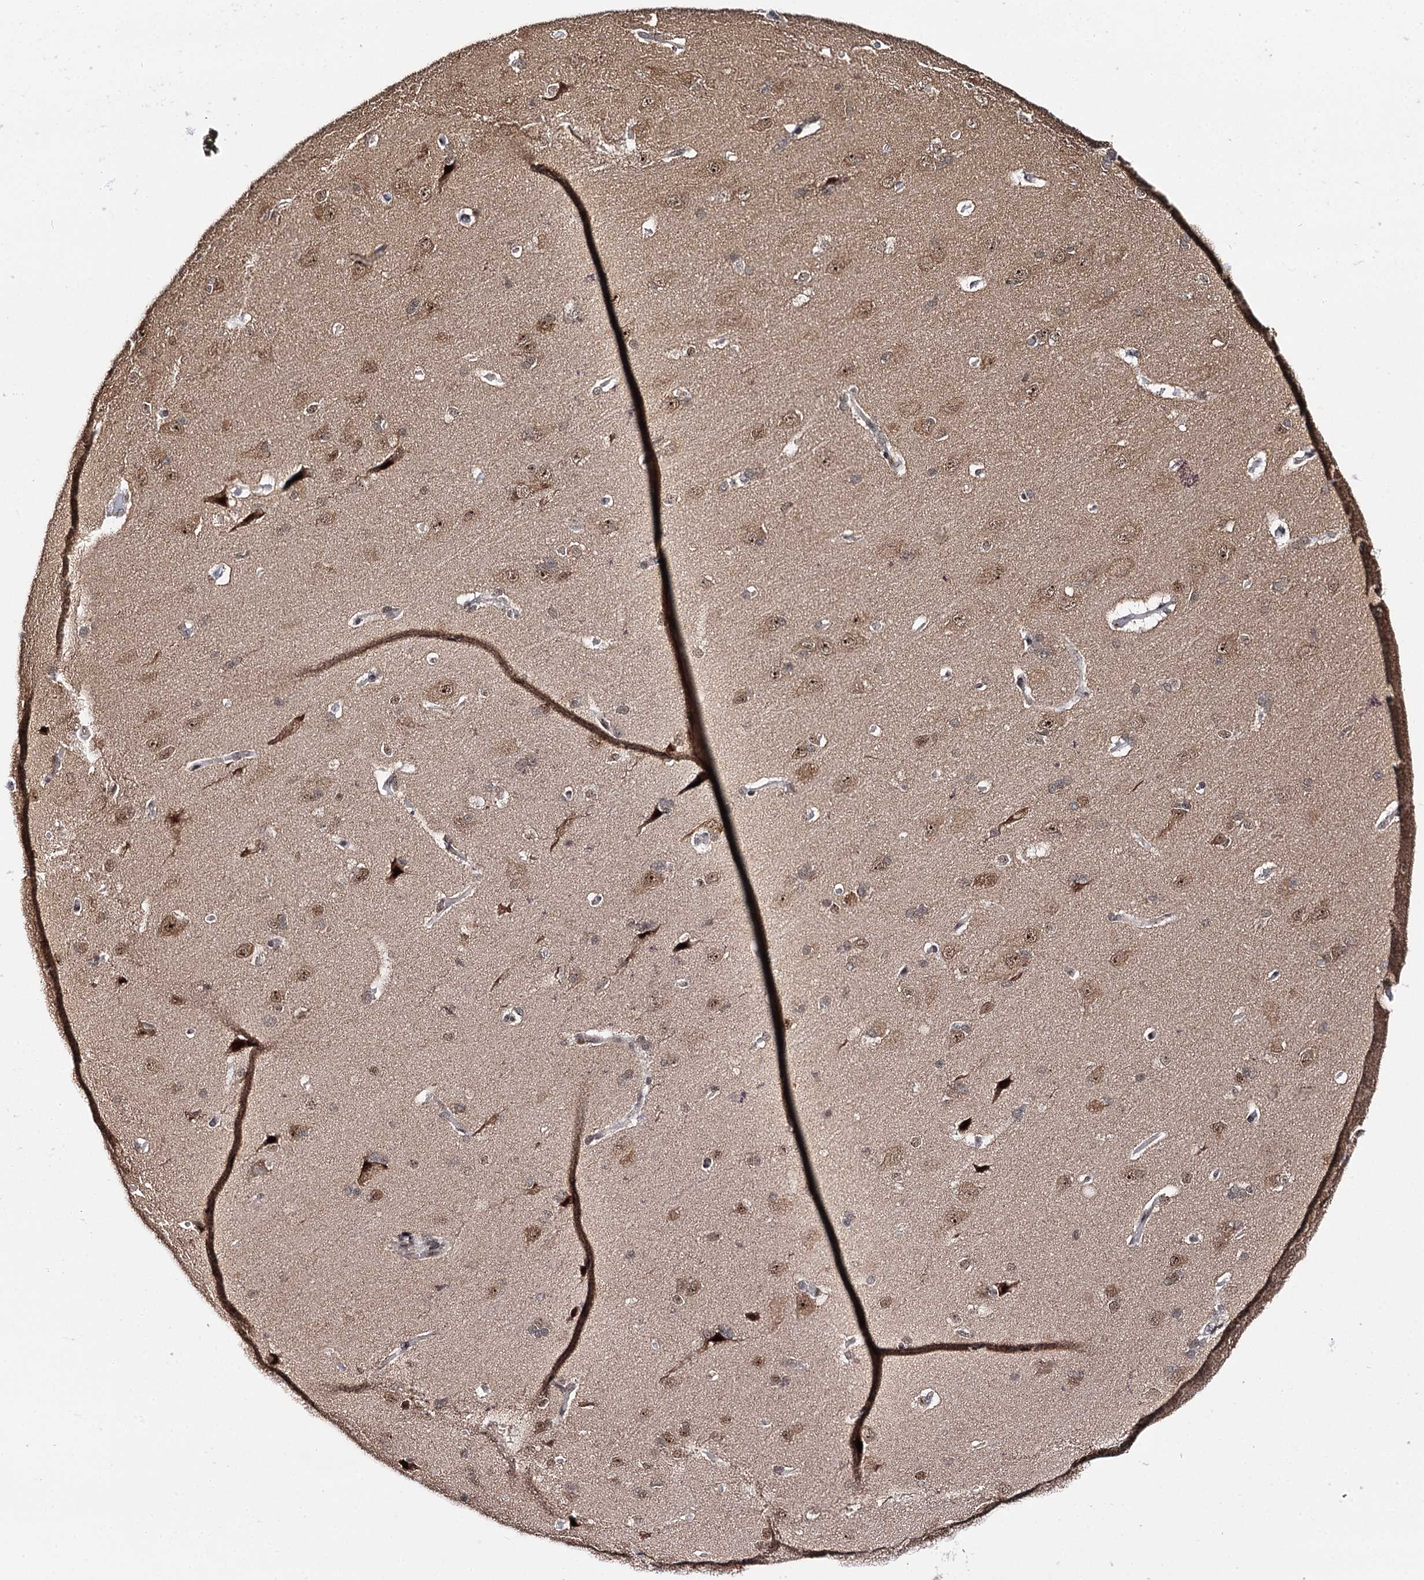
{"staining": {"intensity": "negative", "quantity": "none", "location": "none"}, "tissue": "cerebral cortex", "cell_type": "Endothelial cells", "image_type": "normal", "snomed": [{"axis": "morphology", "description": "Normal tissue, NOS"}, {"axis": "topography", "description": "Cerebral cortex"}], "caption": "Image shows no protein staining in endothelial cells of normal cerebral cortex. The staining was performed using DAB (3,3'-diaminobenzidine) to visualize the protein expression in brown, while the nuclei were stained in blue with hematoxylin (Magnification: 20x).", "gene": "BUD13", "patient": {"sex": "male", "age": 62}}